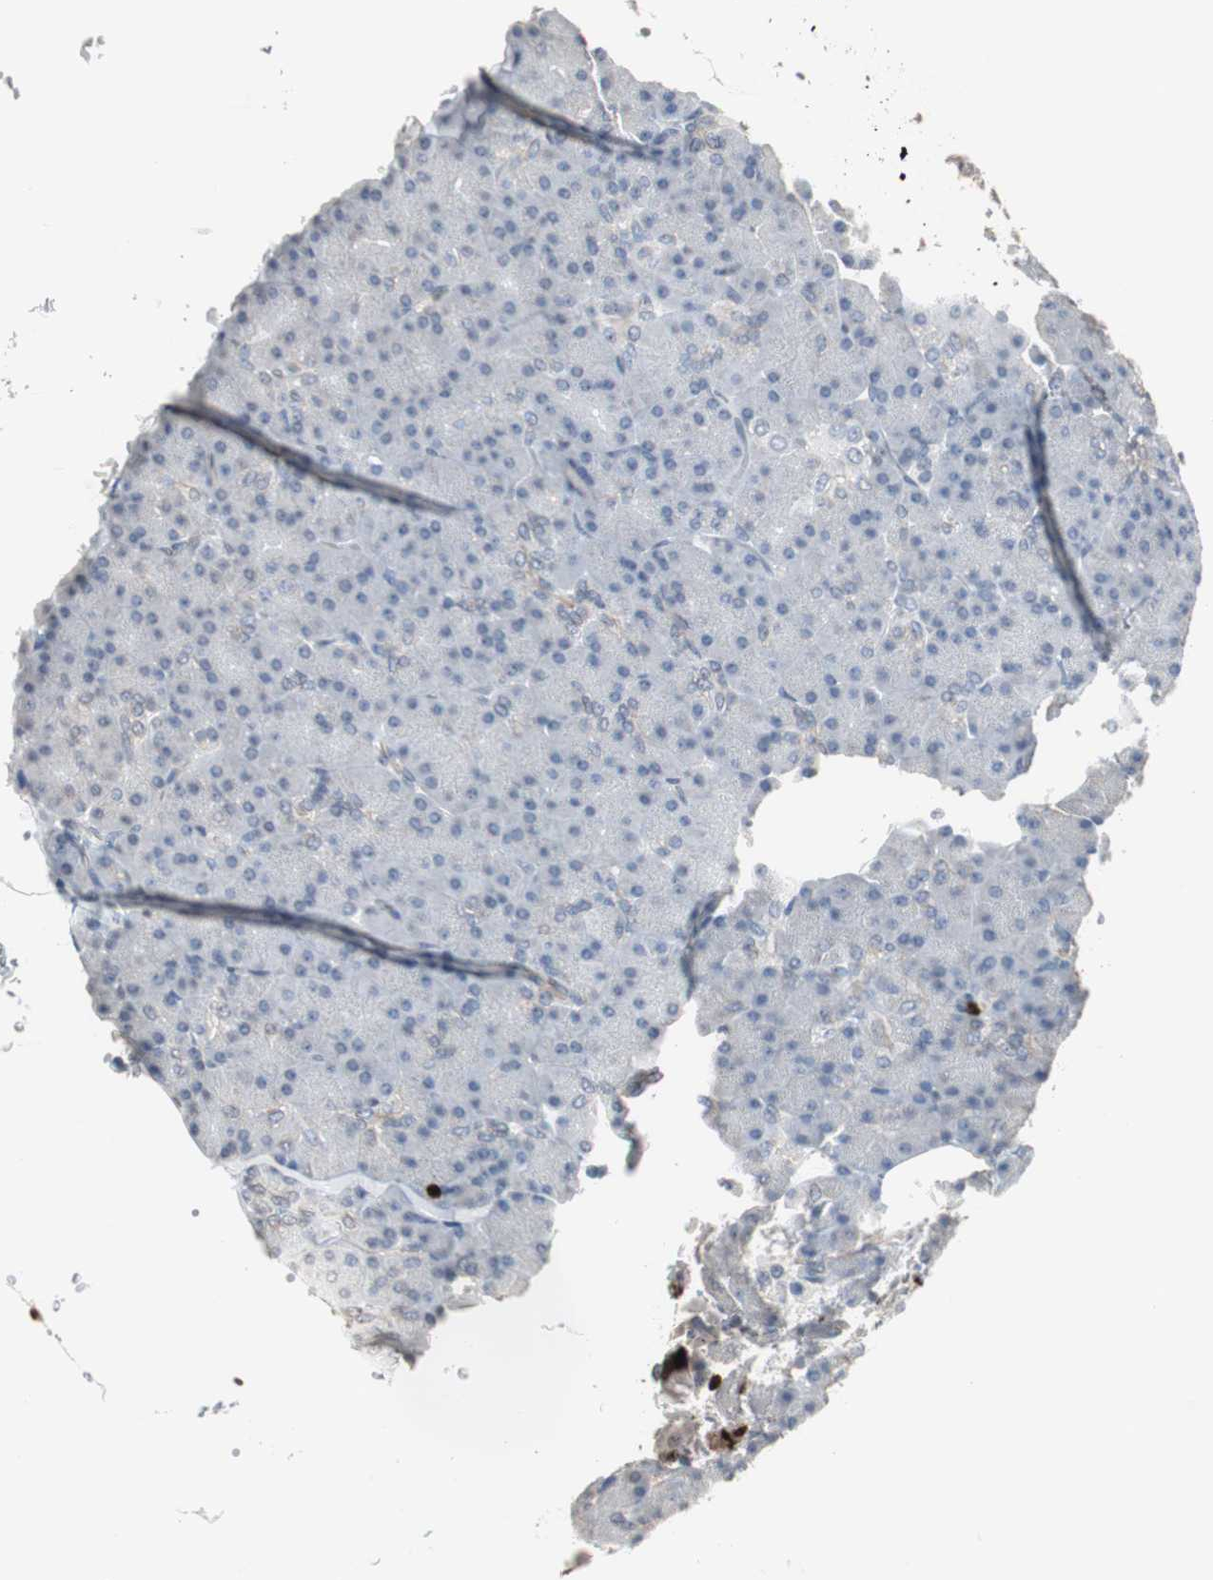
{"staining": {"intensity": "negative", "quantity": "none", "location": "none"}, "tissue": "pancreas", "cell_type": "Exocrine glandular cells", "image_type": "normal", "snomed": [{"axis": "morphology", "description": "Normal tissue, NOS"}, {"axis": "topography", "description": "Pancreas"}], "caption": "The IHC image has no significant positivity in exocrine glandular cells of pancreas.", "gene": "TOP2A", "patient": {"sex": "female", "age": 43}}